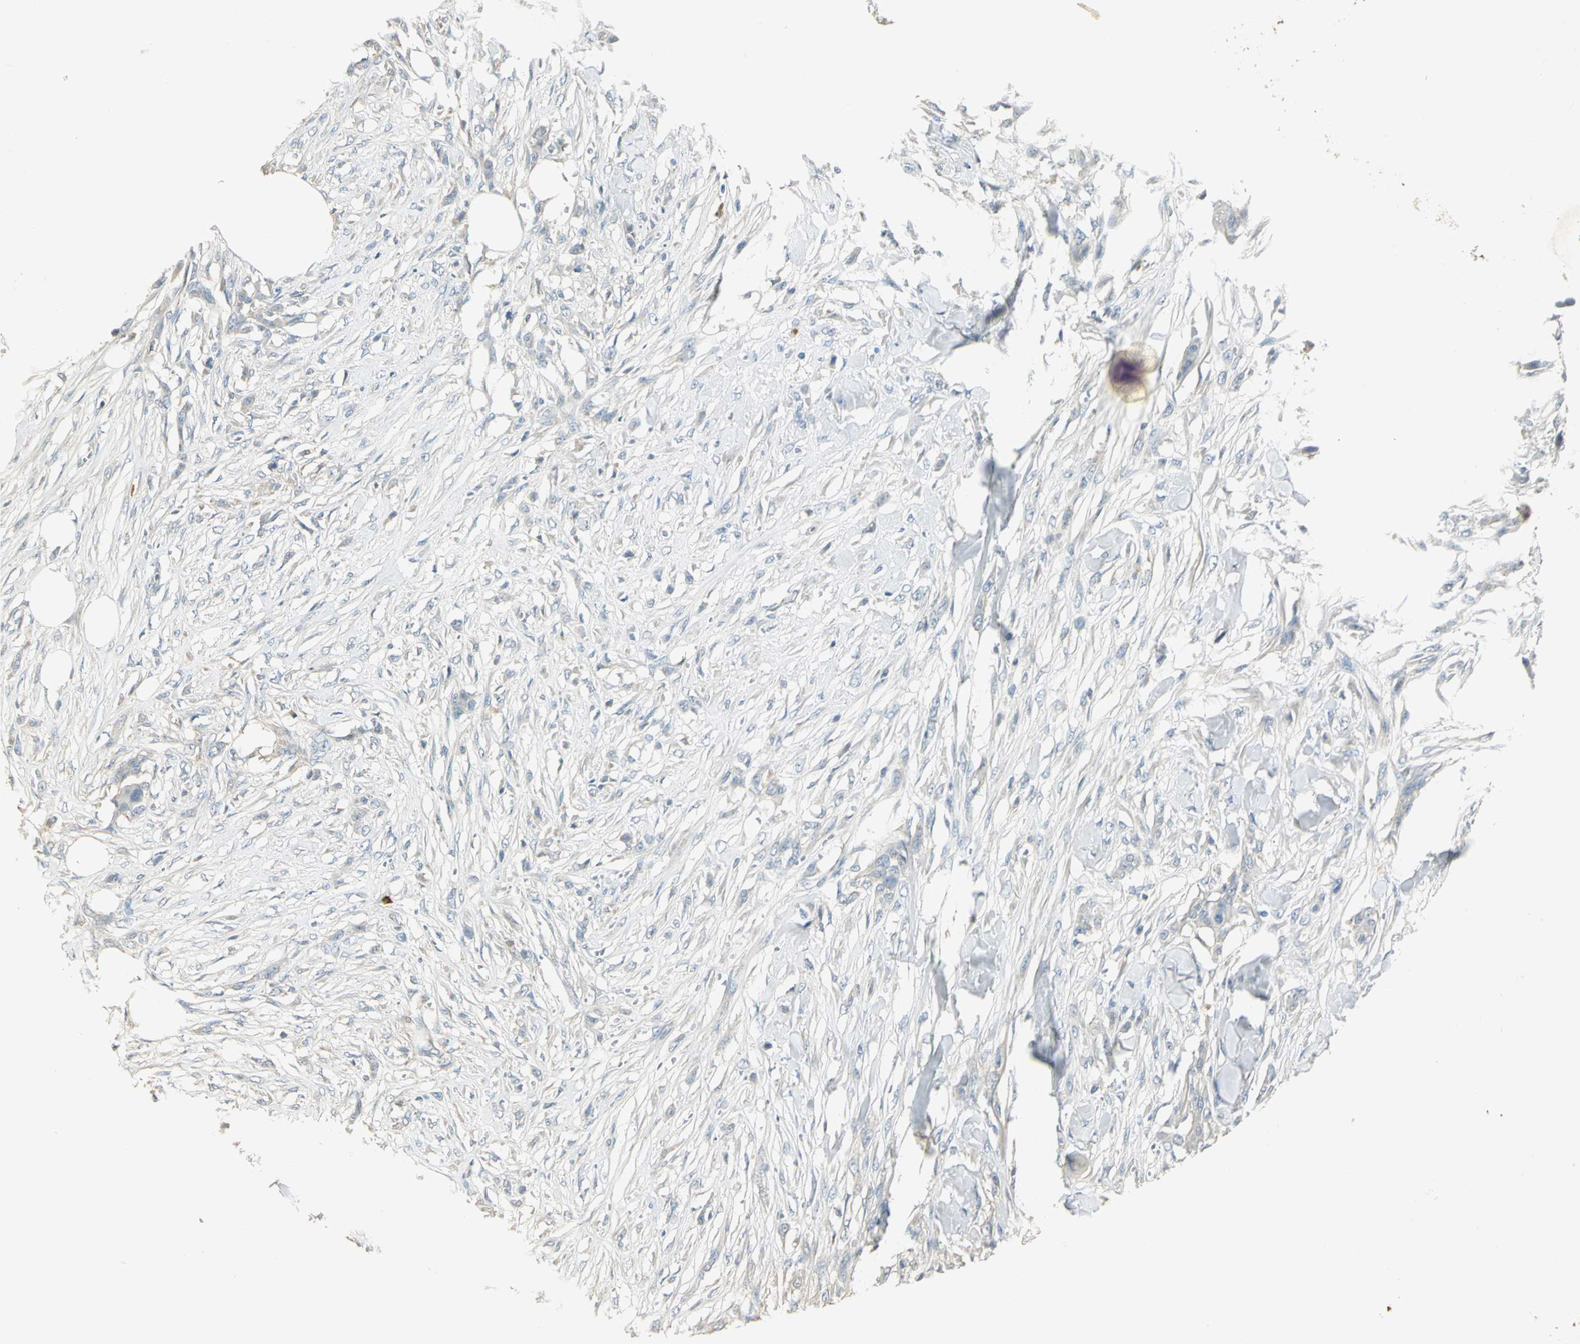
{"staining": {"intensity": "negative", "quantity": "none", "location": "none"}, "tissue": "skin cancer", "cell_type": "Tumor cells", "image_type": "cancer", "snomed": [{"axis": "morphology", "description": "Normal tissue, NOS"}, {"axis": "morphology", "description": "Squamous cell carcinoma, NOS"}, {"axis": "topography", "description": "Skin"}], "caption": "This is a image of IHC staining of skin squamous cell carcinoma, which shows no staining in tumor cells.", "gene": "PROC", "patient": {"sex": "female", "age": 59}}